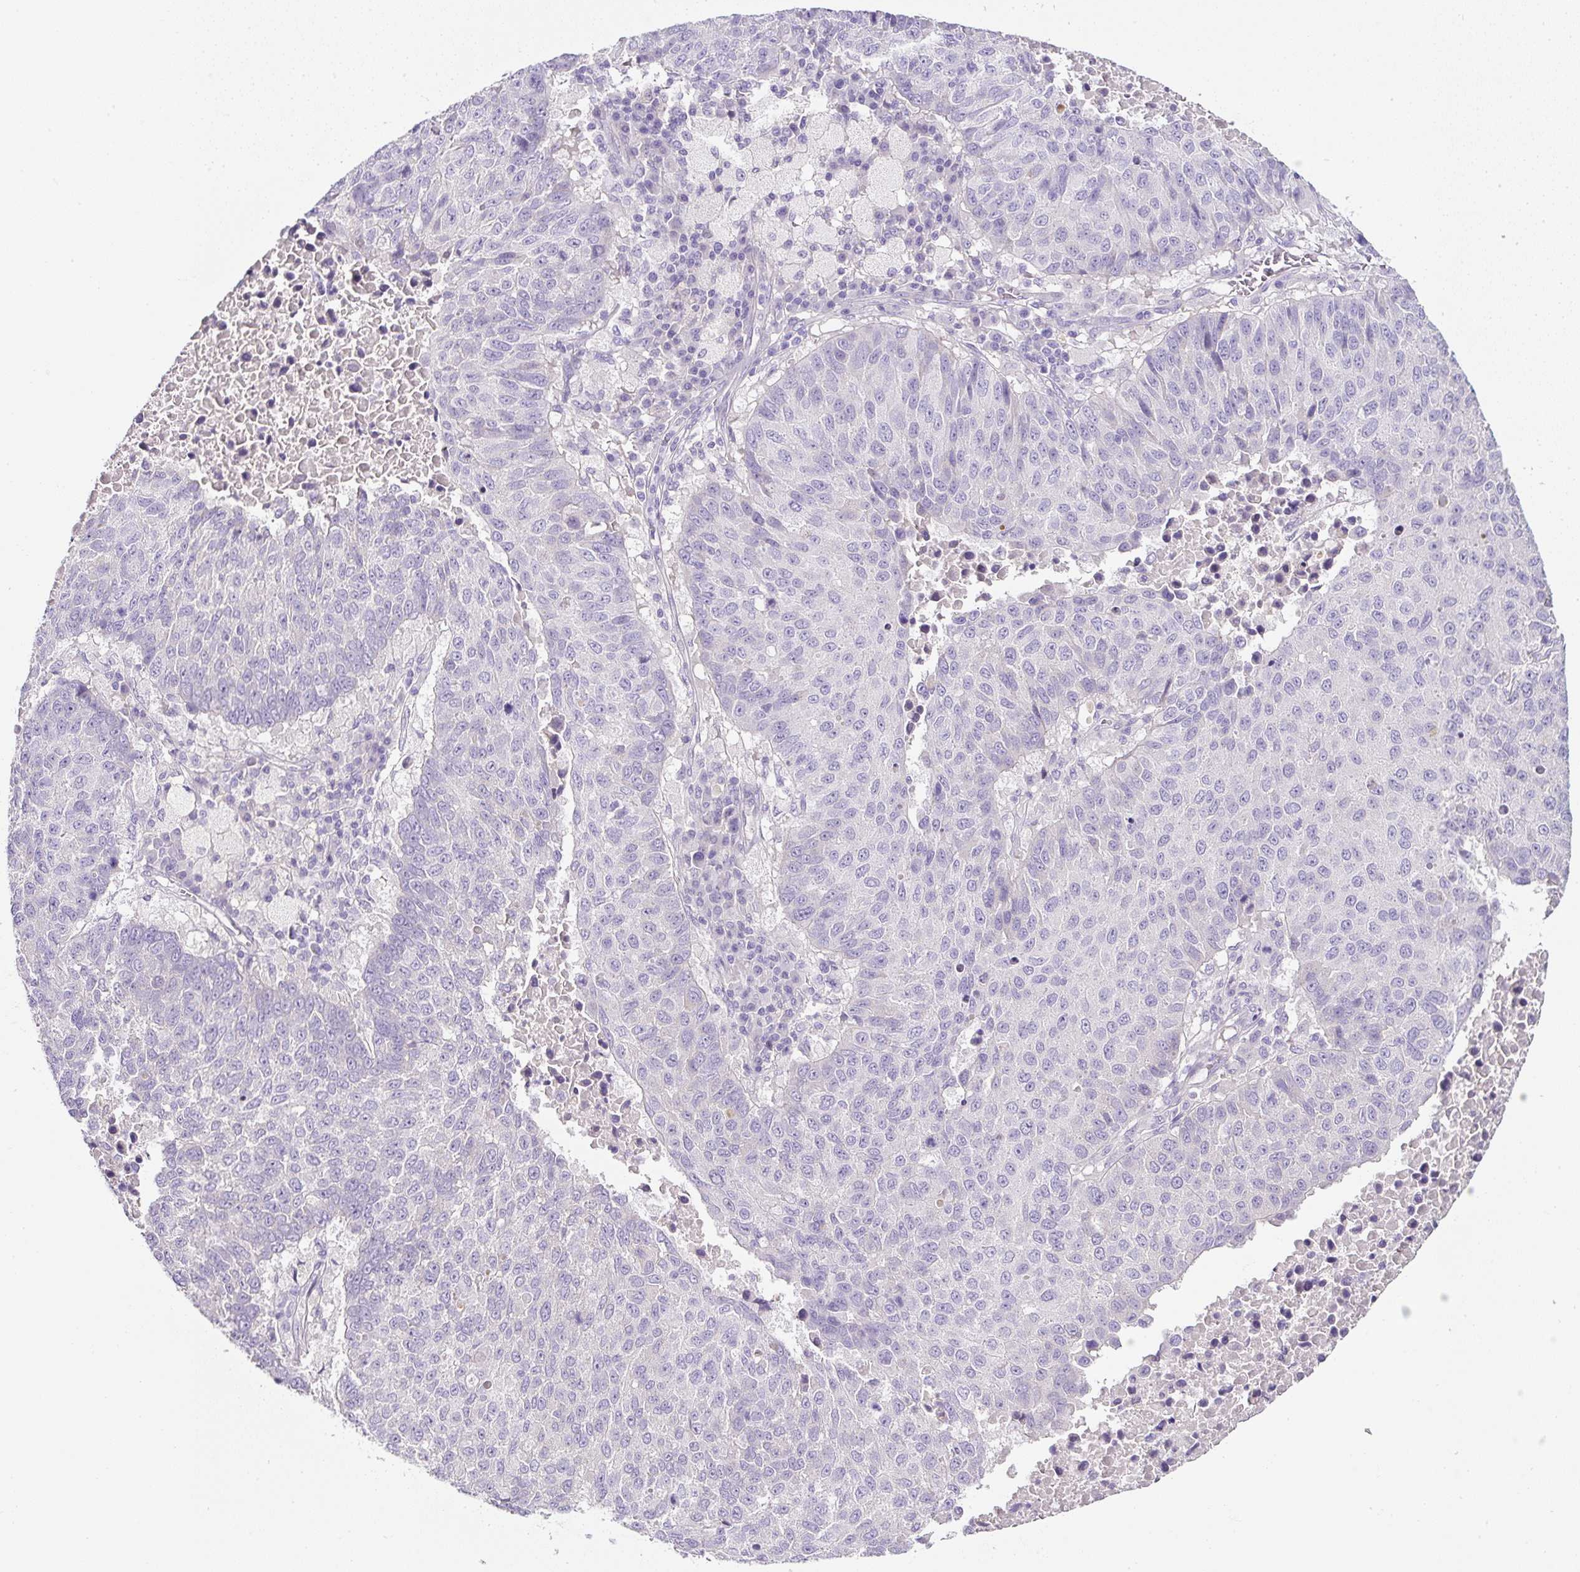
{"staining": {"intensity": "negative", "quantity": "none", "location": "none"}, "tissue": "lung cancer", "cell_type": "Tumor cells", "image_type": "cancer", "snomed": [{"axis": "morphology", "description": "Squamous cell carcinoma, NOS"}, {"axis": "topography", "description": "Lung"}], "caption": "The image reveals no staining of tumor cells in lung cancer (squamous cell carcinoma).", "gene": "OR14A2", "patient": {"sex": "male", "age": 73}}